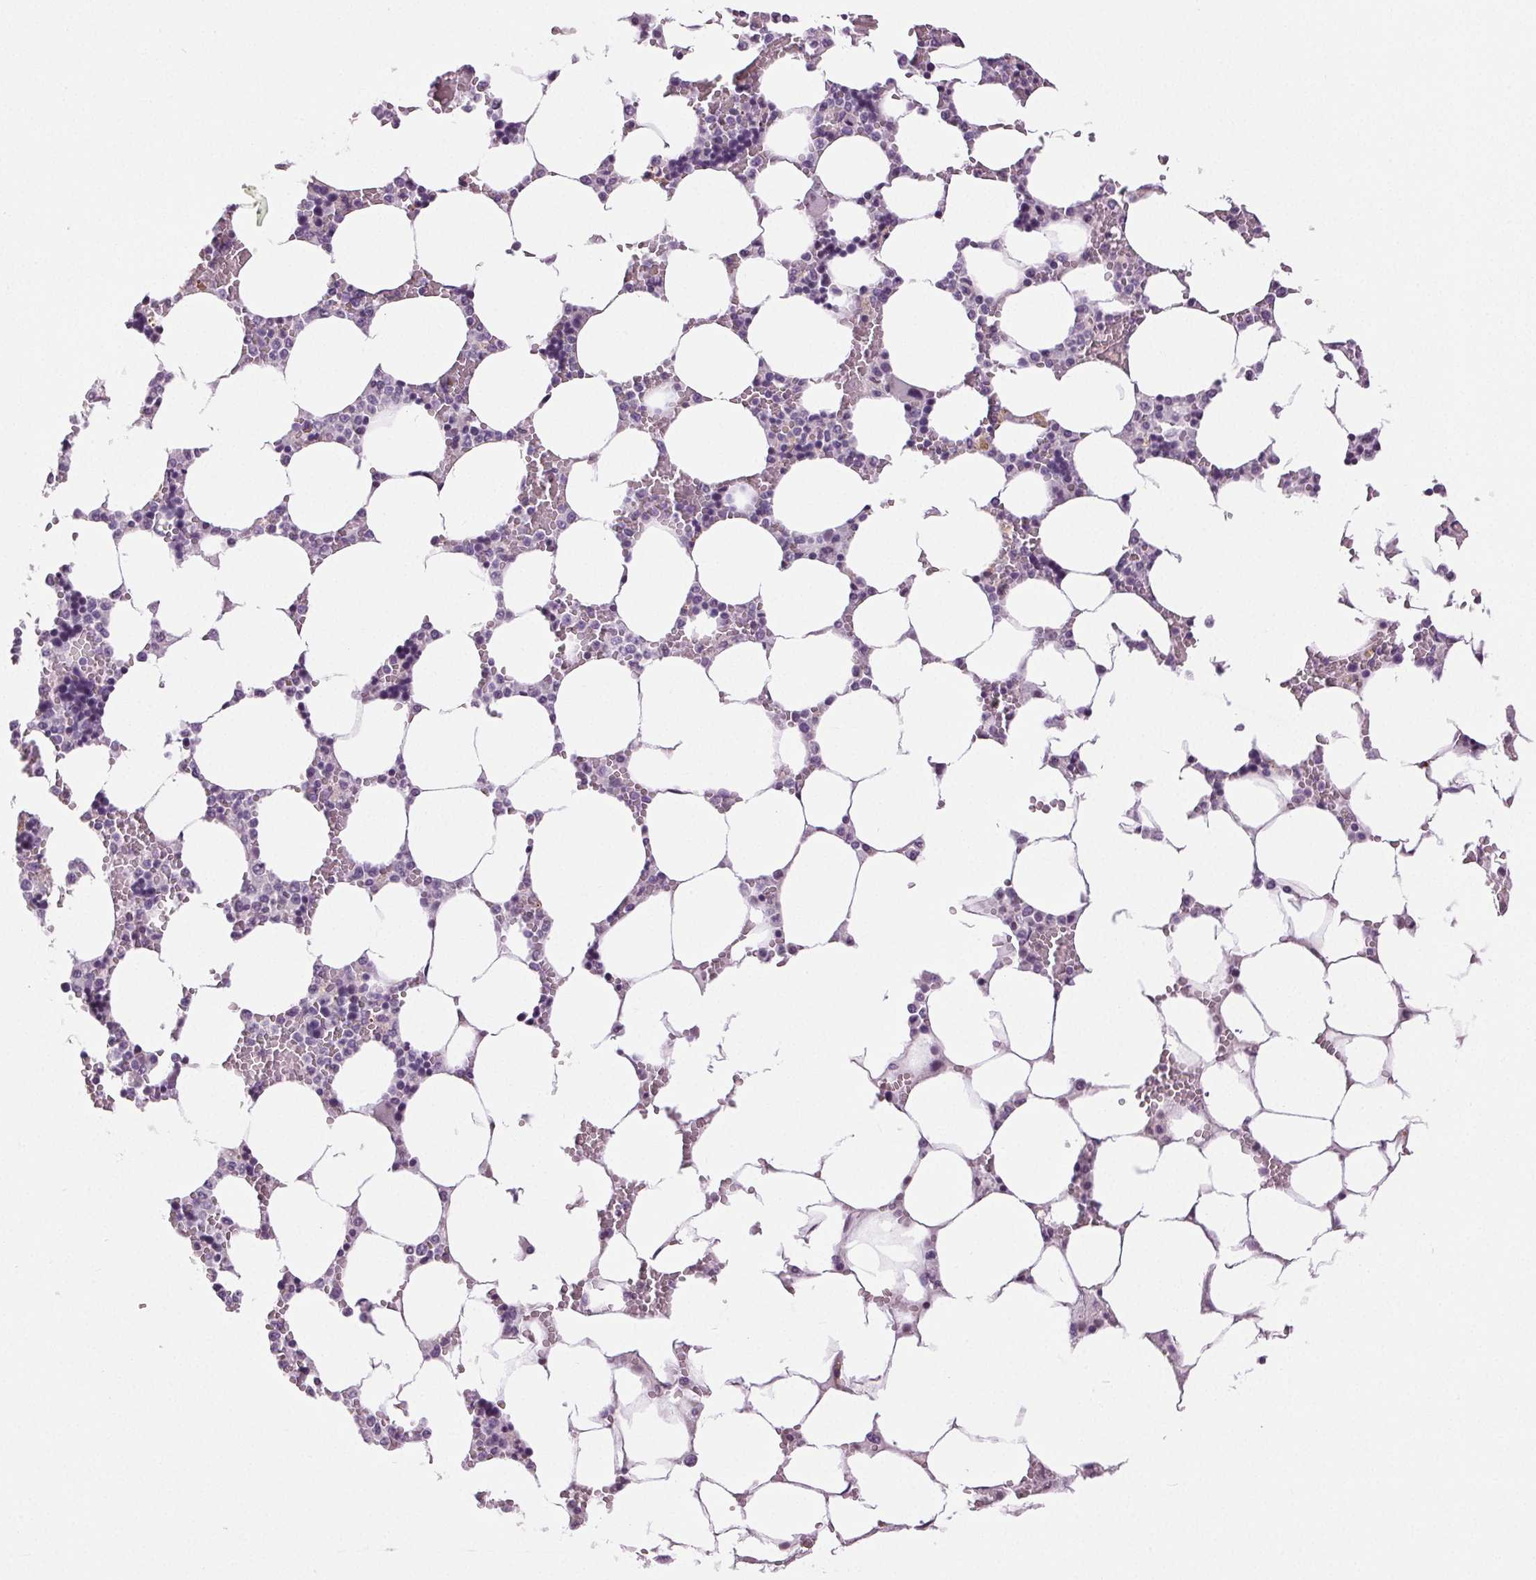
{"staining": {"intensity": "negative", "quantity": "none", "location": "none"}, "tissue": "bone marrow", "cell_type": "Hematopoietic cells", "image_type": "normal", "snomed": [{"axis": "morphology", "description": "Normal tissue, NOS"}, {"axis": "topography", "description": "Bone marrow"}], "caption": "This is an immunohistochemistry image of normal bone marrow. There is no staining in hematopoietic cells.", "gene": "MISP", "patient": {"sex": "male", "age": 64}}